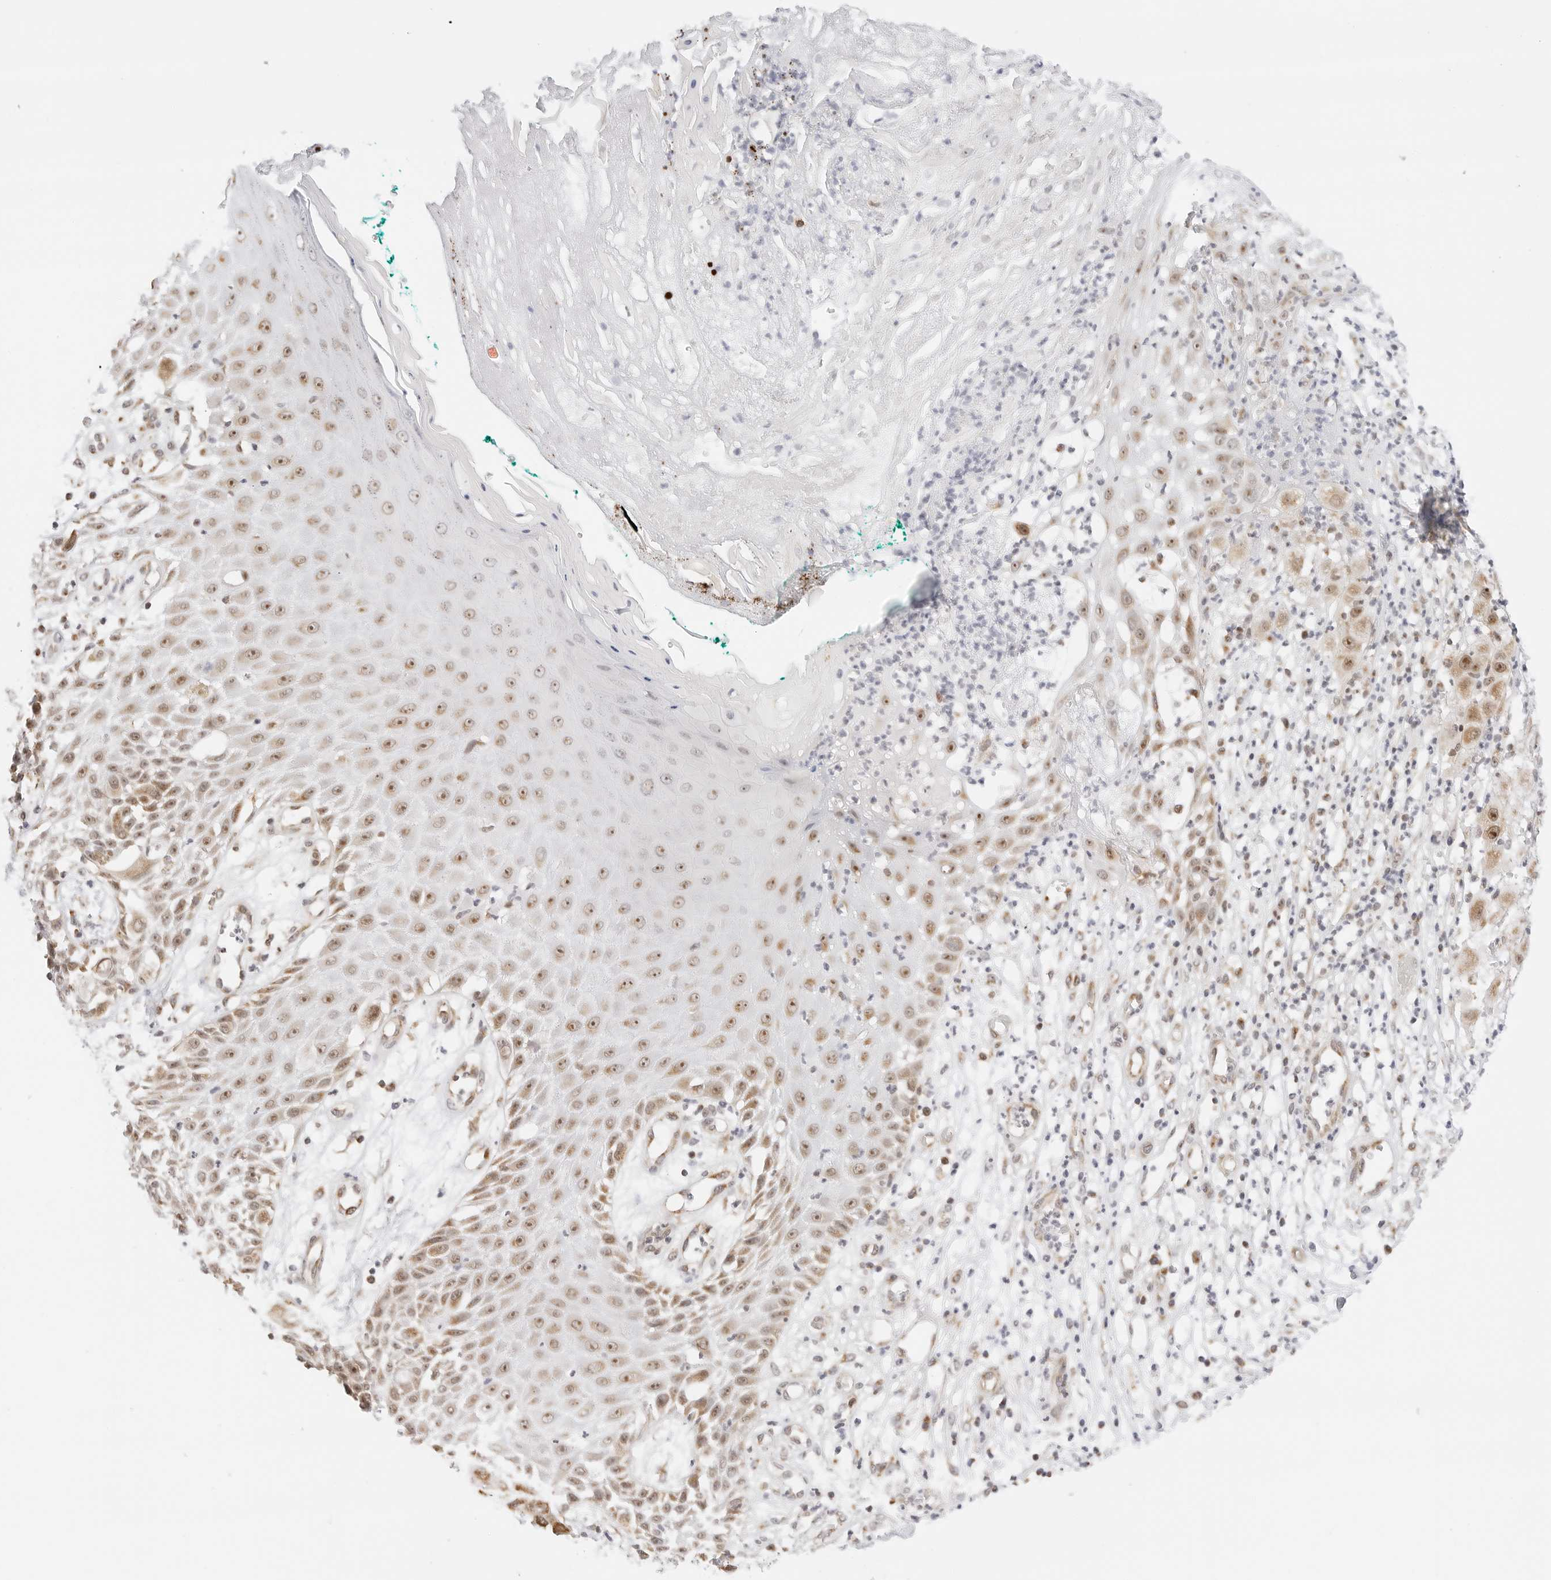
{"staining": {"intensity": "moderate", "quantity": ">75%", "location": "cytoplasmic/membranous,nuclear"}, "tissue": "melanoma", "cell_type": "Tumor cells", "image_type": "cancer", "snomed": [{"axis": "morphology", "description": "Malignant melanoma, NOS"}, {"axis": "topography", "description": "Skin"}], "caption": "A brown stain labels moderate cytoplasmic/membranous and nuclear expression of a protein in human melanoma tumor cells.", "gene": "GORAB", "patient": {"sex": "female", "age": 81}}